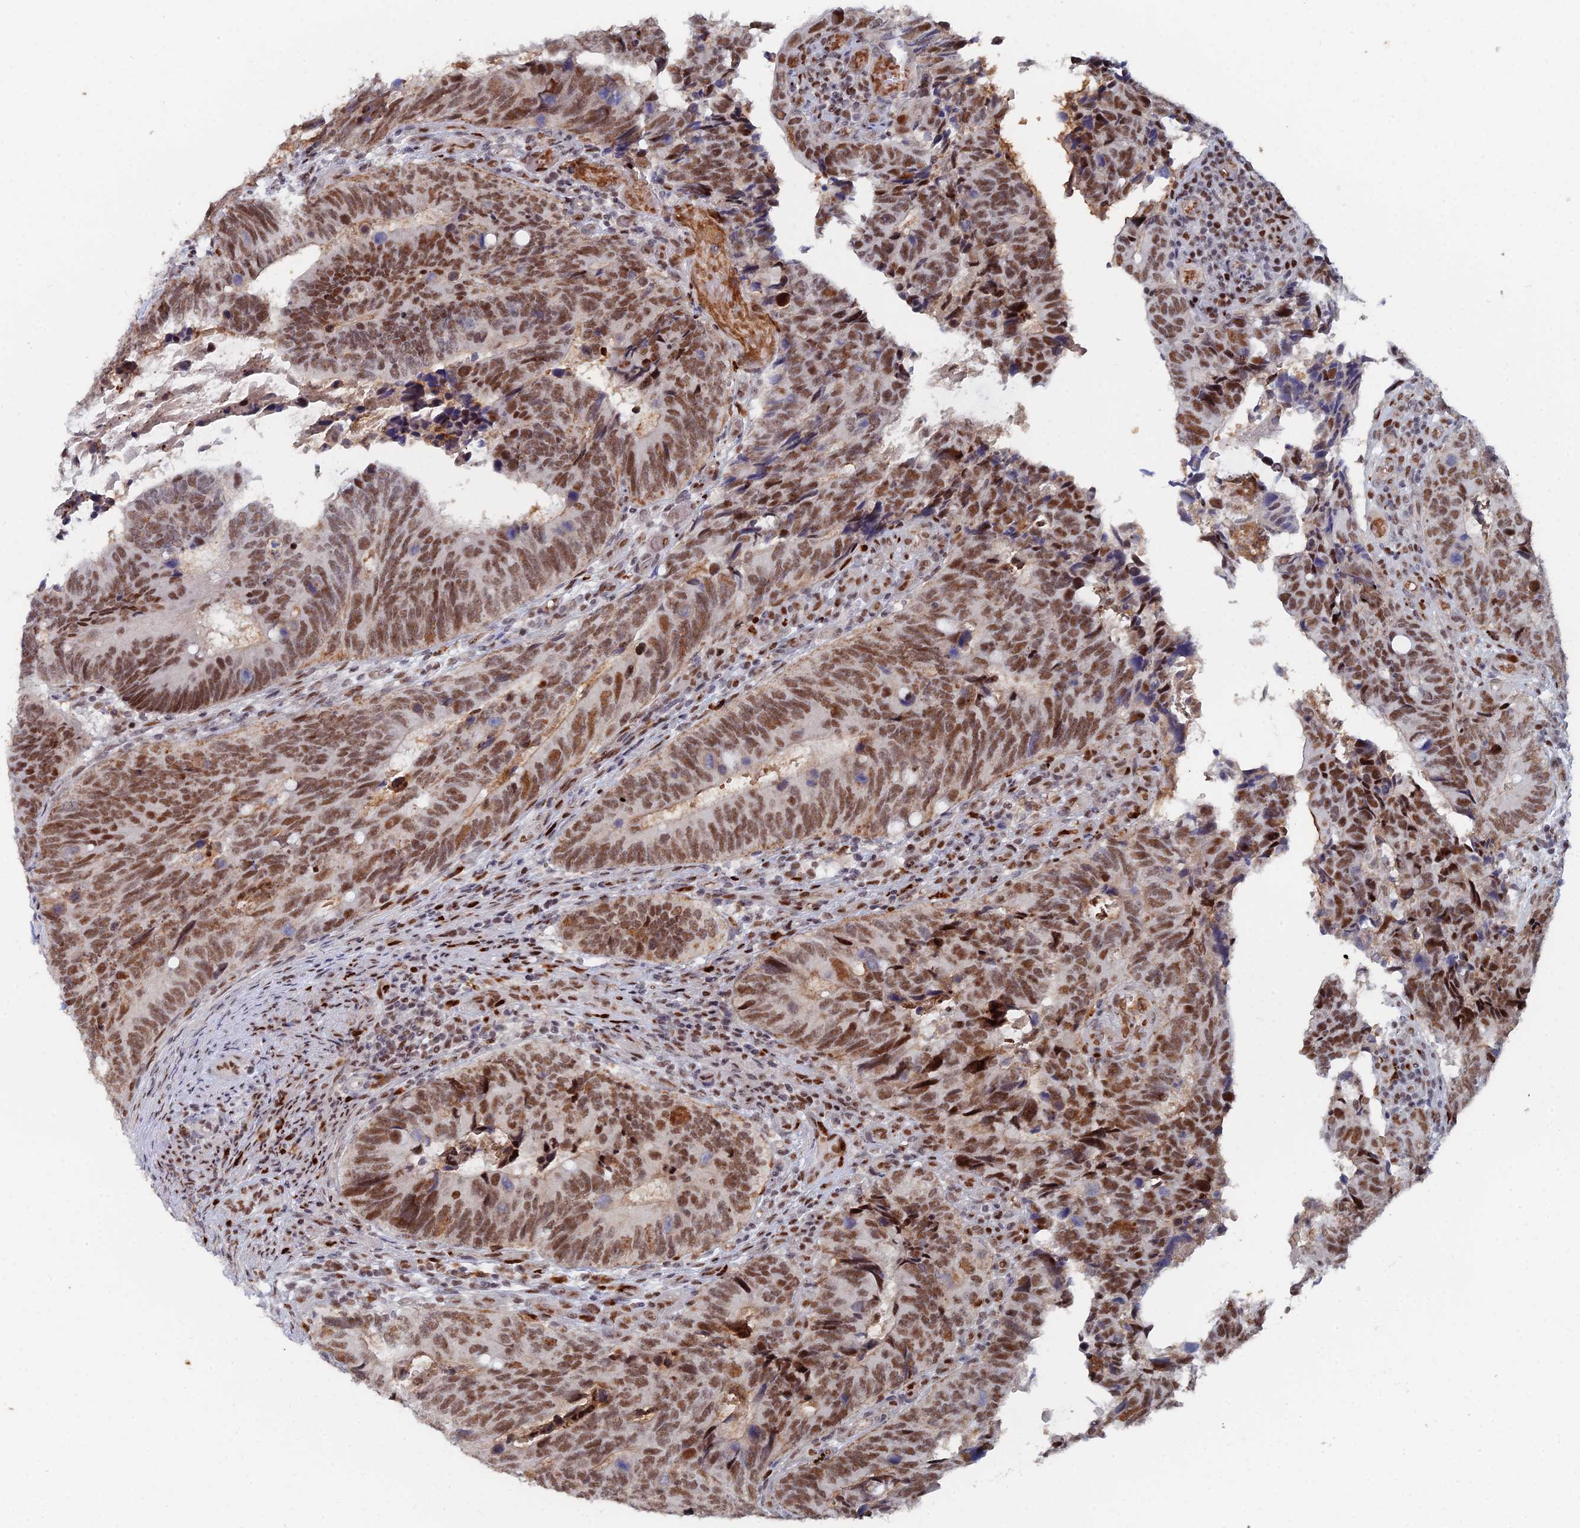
{"staining": {"intensity": "moderate", "quantity": ">75%", "location": "nuclear"}, "tissue": "colorectal cancer", "cell_type": "Tumor cells", "image_type": "cancer", "snomed": [{"axis": "morphology", "description": "Adenocarcinoma, NOS"}, {"axis": "topography", "description": "Colon"}], "caption": "A micrograph of human colorectal adenocarcinoma stained for a protein shows moderate nuclear brown staining in tumor cells.", "gene": "GSC2", "patient": {"sex": "male", "age": 87}}